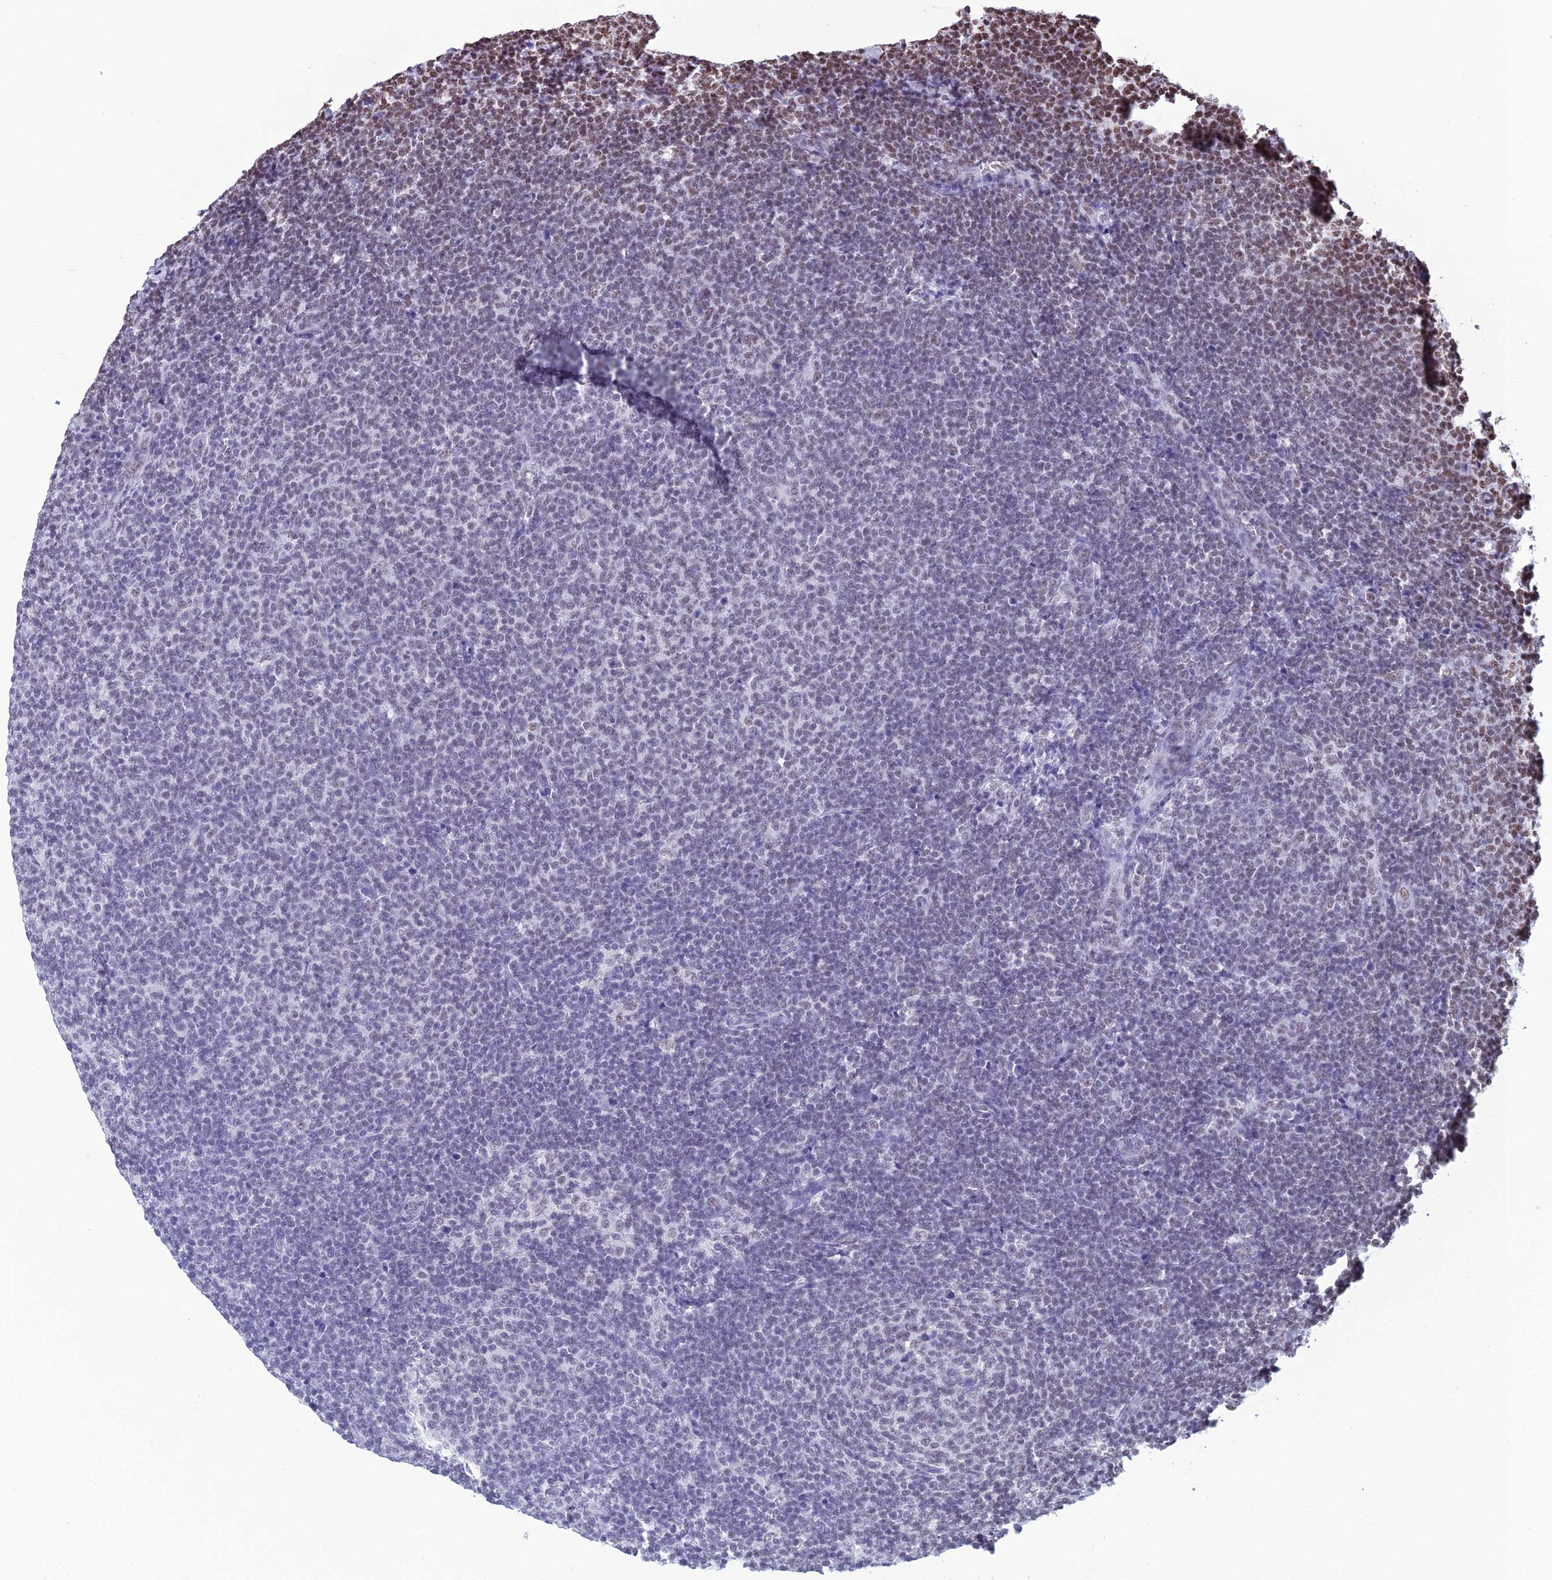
{"staining": {"intensity": "moderate", "quantity": "<25%", "location": "nuclear"}, "tissue": "lymphoma", "cell_type": "Tumor cells", "image_type": "cancer", "snomed": [{"axis": "morphology", "description": "Malignant lymphoma, non-Hodgkin's type, Low grade"}, {"axis": "topography", "description": "Lymph node"}], "caption": "Lymphoma was stained to show a protein in brown. There is low levels of moderate nuclear positivity in approximately <25% of tumor cells.", "gene": "PRAMEF12", "patient": {"sex": "male", "age": 66}}